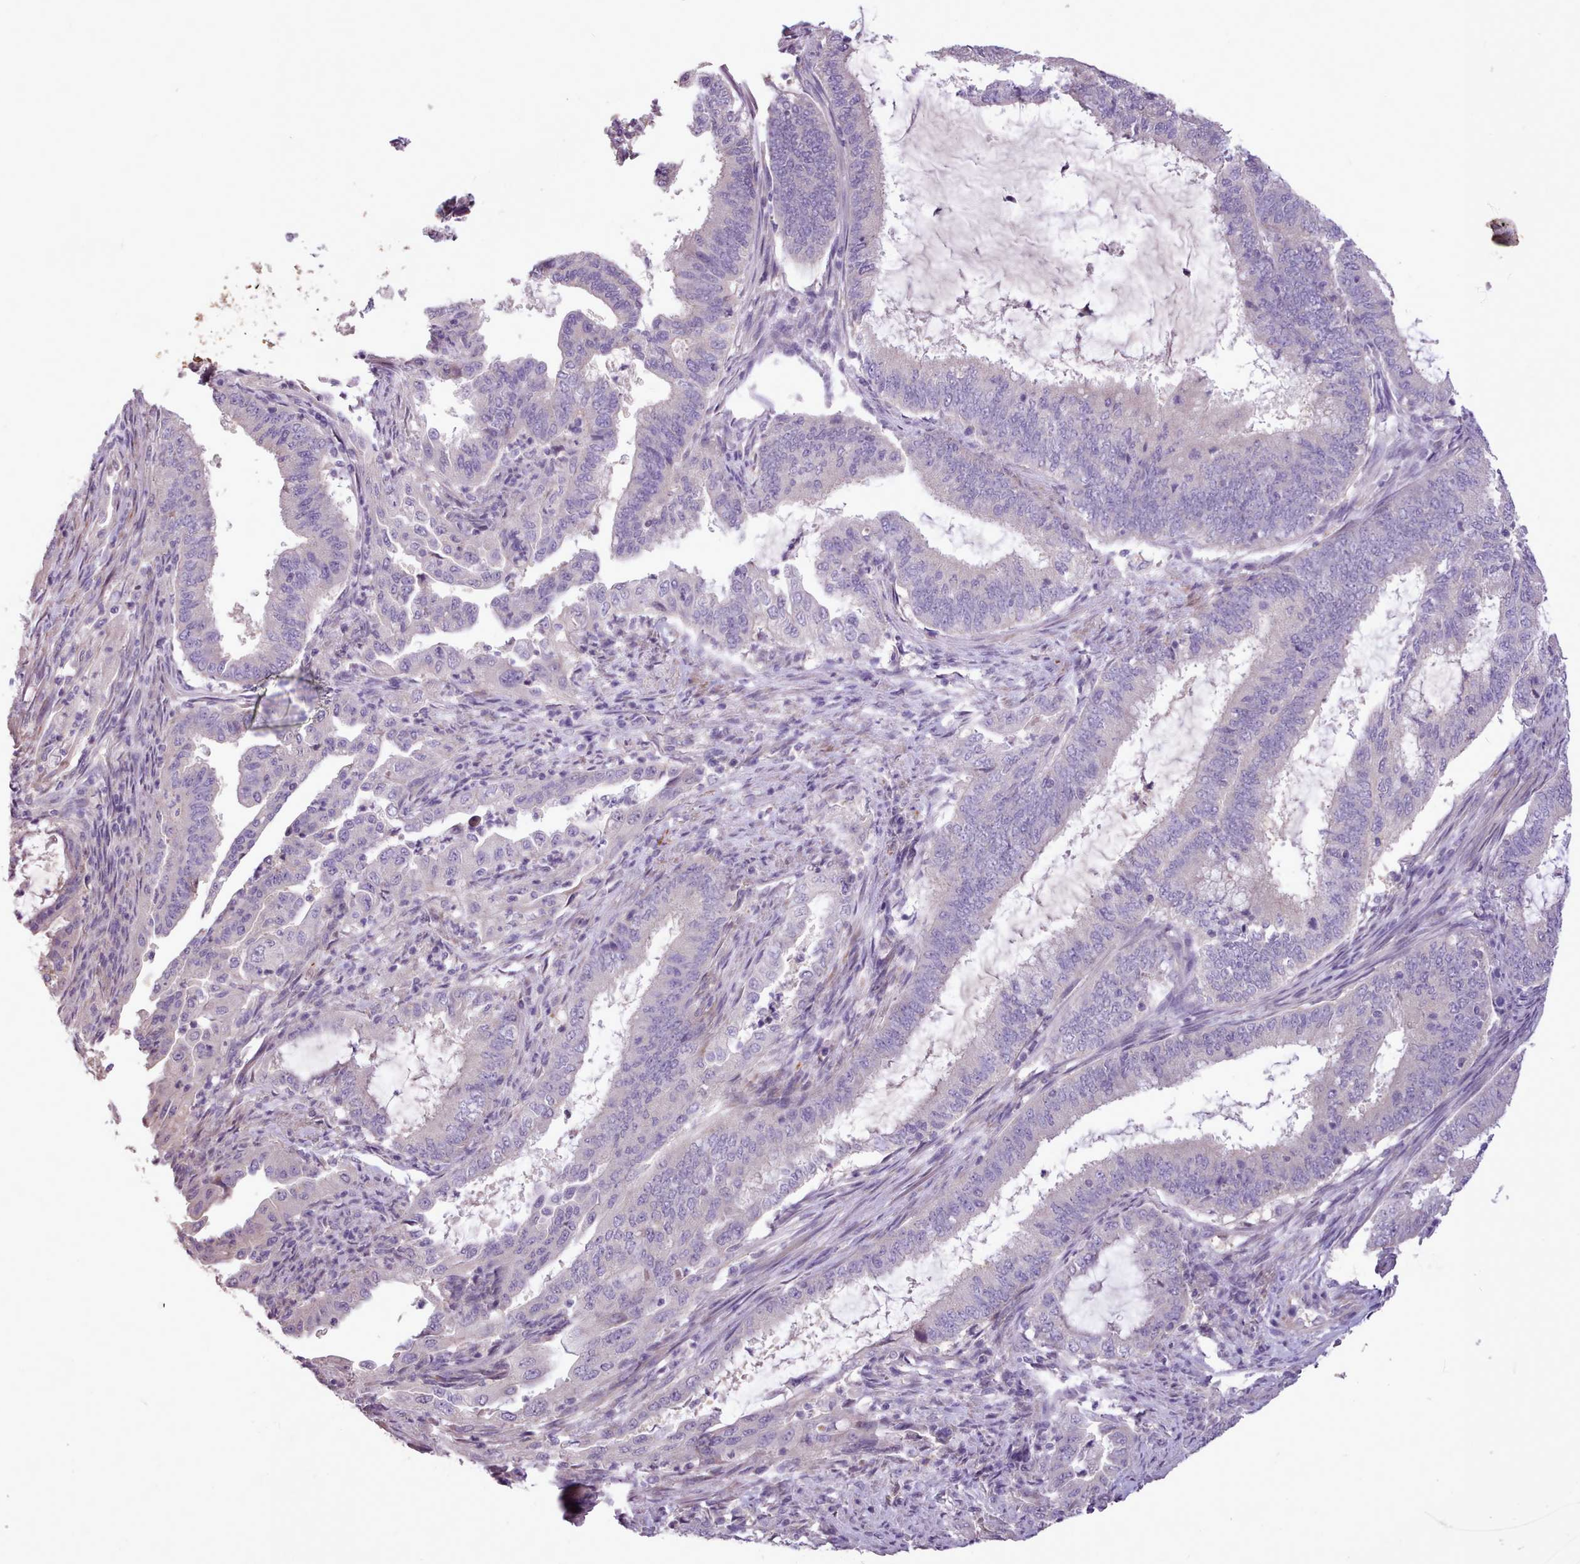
{"staining": {"intensity": "negative", "quantity": "none", "location": "none"}, "tissue": "endometrial cancer", "cell_type": "Tumor cells", "image_type": "cancer", "snomed": [{"axis": "morphology", "description": "Adenocarcinoma, NOS"}, {"axis": "topography", "description": "Endometrium"}], "caption": "An immunohistochemistry (IHC) image of endometrial cancer (adenocarcinoma) is shown. There is no staining in tumor cells of endometrial cancer (adenocarcinoma).", "gene": "ZNF607", "patient": {"sex": "female", "age": 51}}